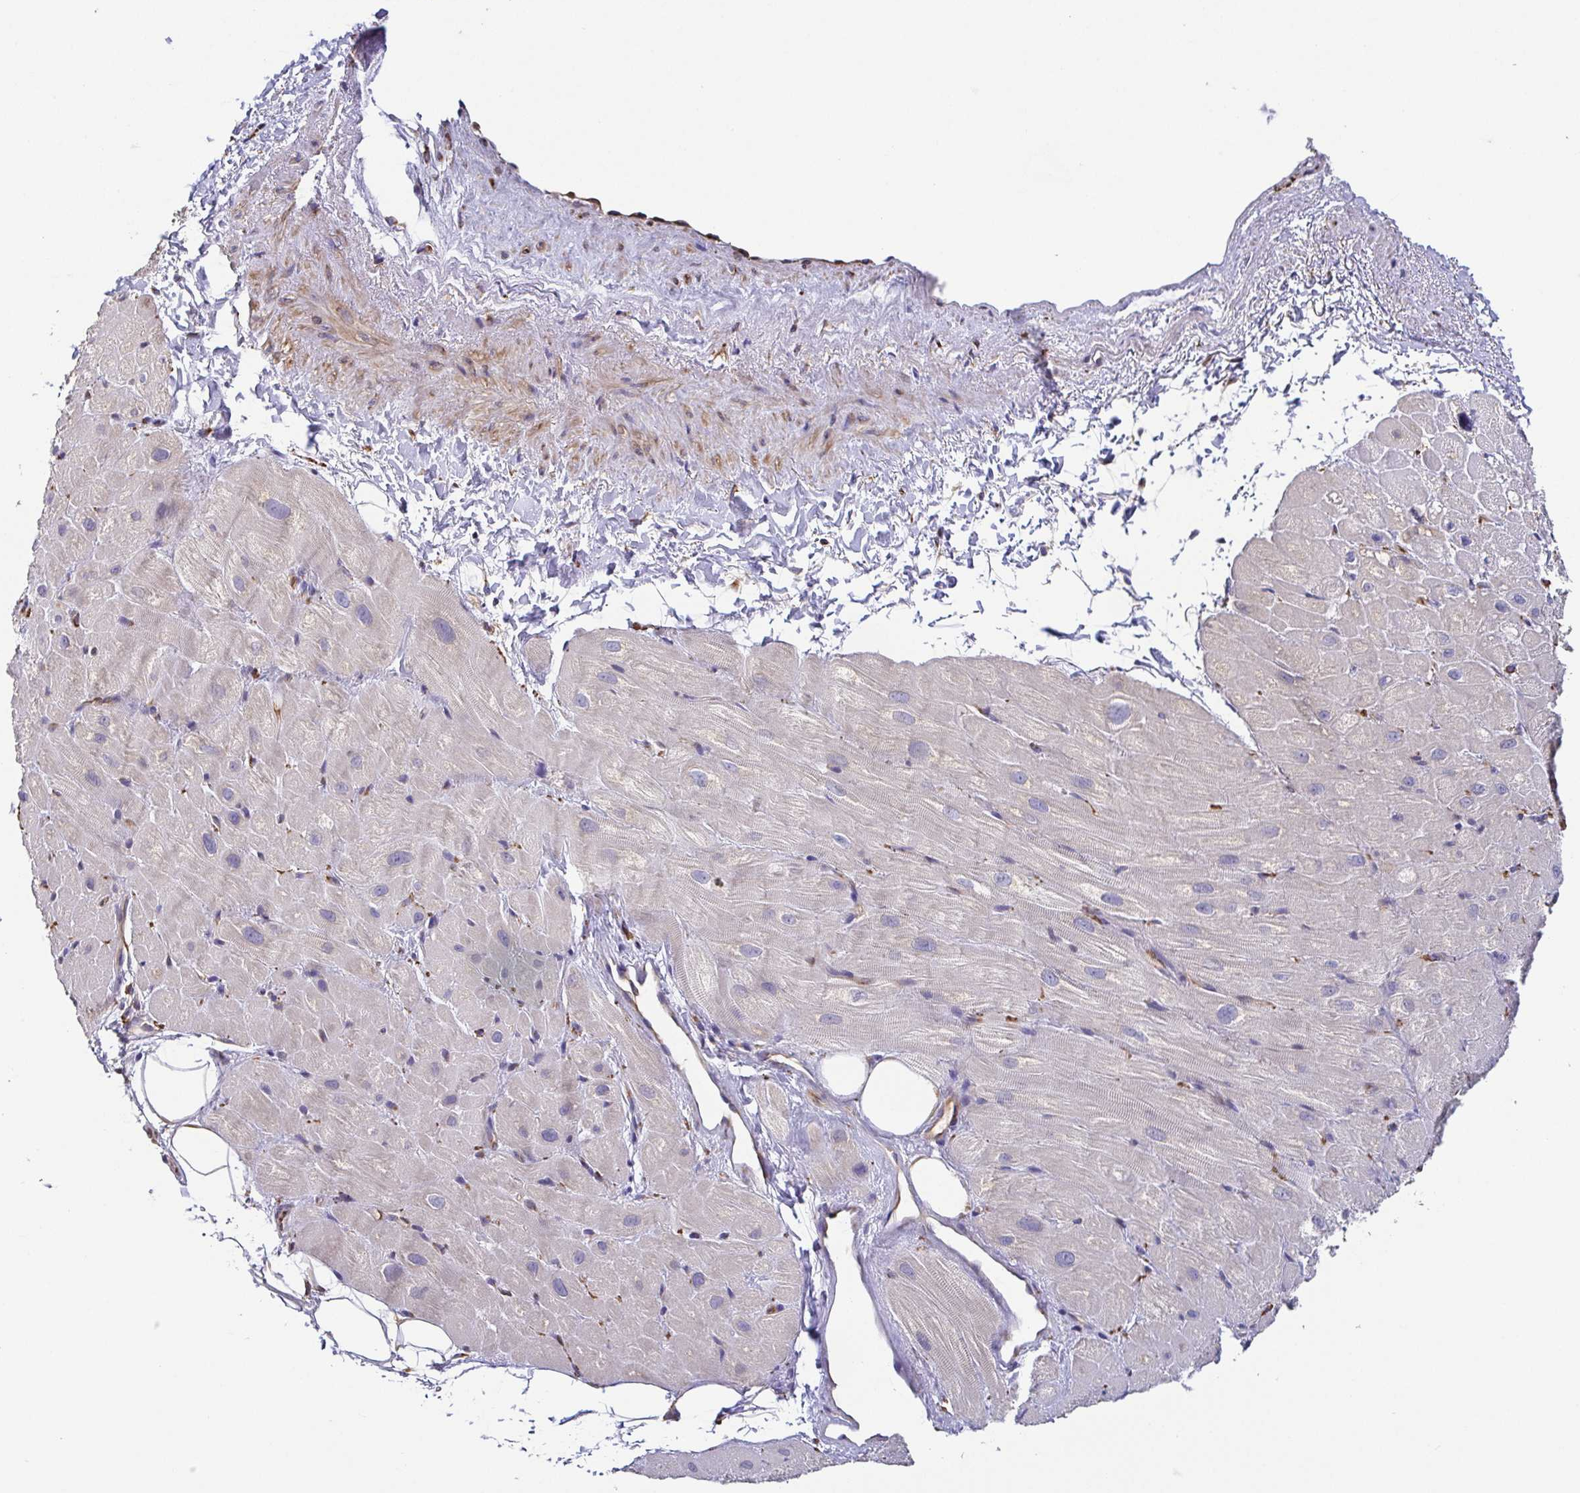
{"staining": {"intensity": "negative", "quantity": "none", "location": "none"}, "tissue": "heart muscle", "cell_type": "Cardiomyocytes", "image_type": "normal", "snomed": [{"axis": "morphology", "description": "Normal tissue, NOS"}, {"axis": "topography", "description": "Heart"}], "caption": "Immunohistochemistry (IHC) photomicrograph of unremarkable heart muscle: heart muscle stained with DAB reveals no significant protein positivity in cardiomyocytes.", "gene": "EIF3D", "patient": {"sex": "male", "age": 62}}